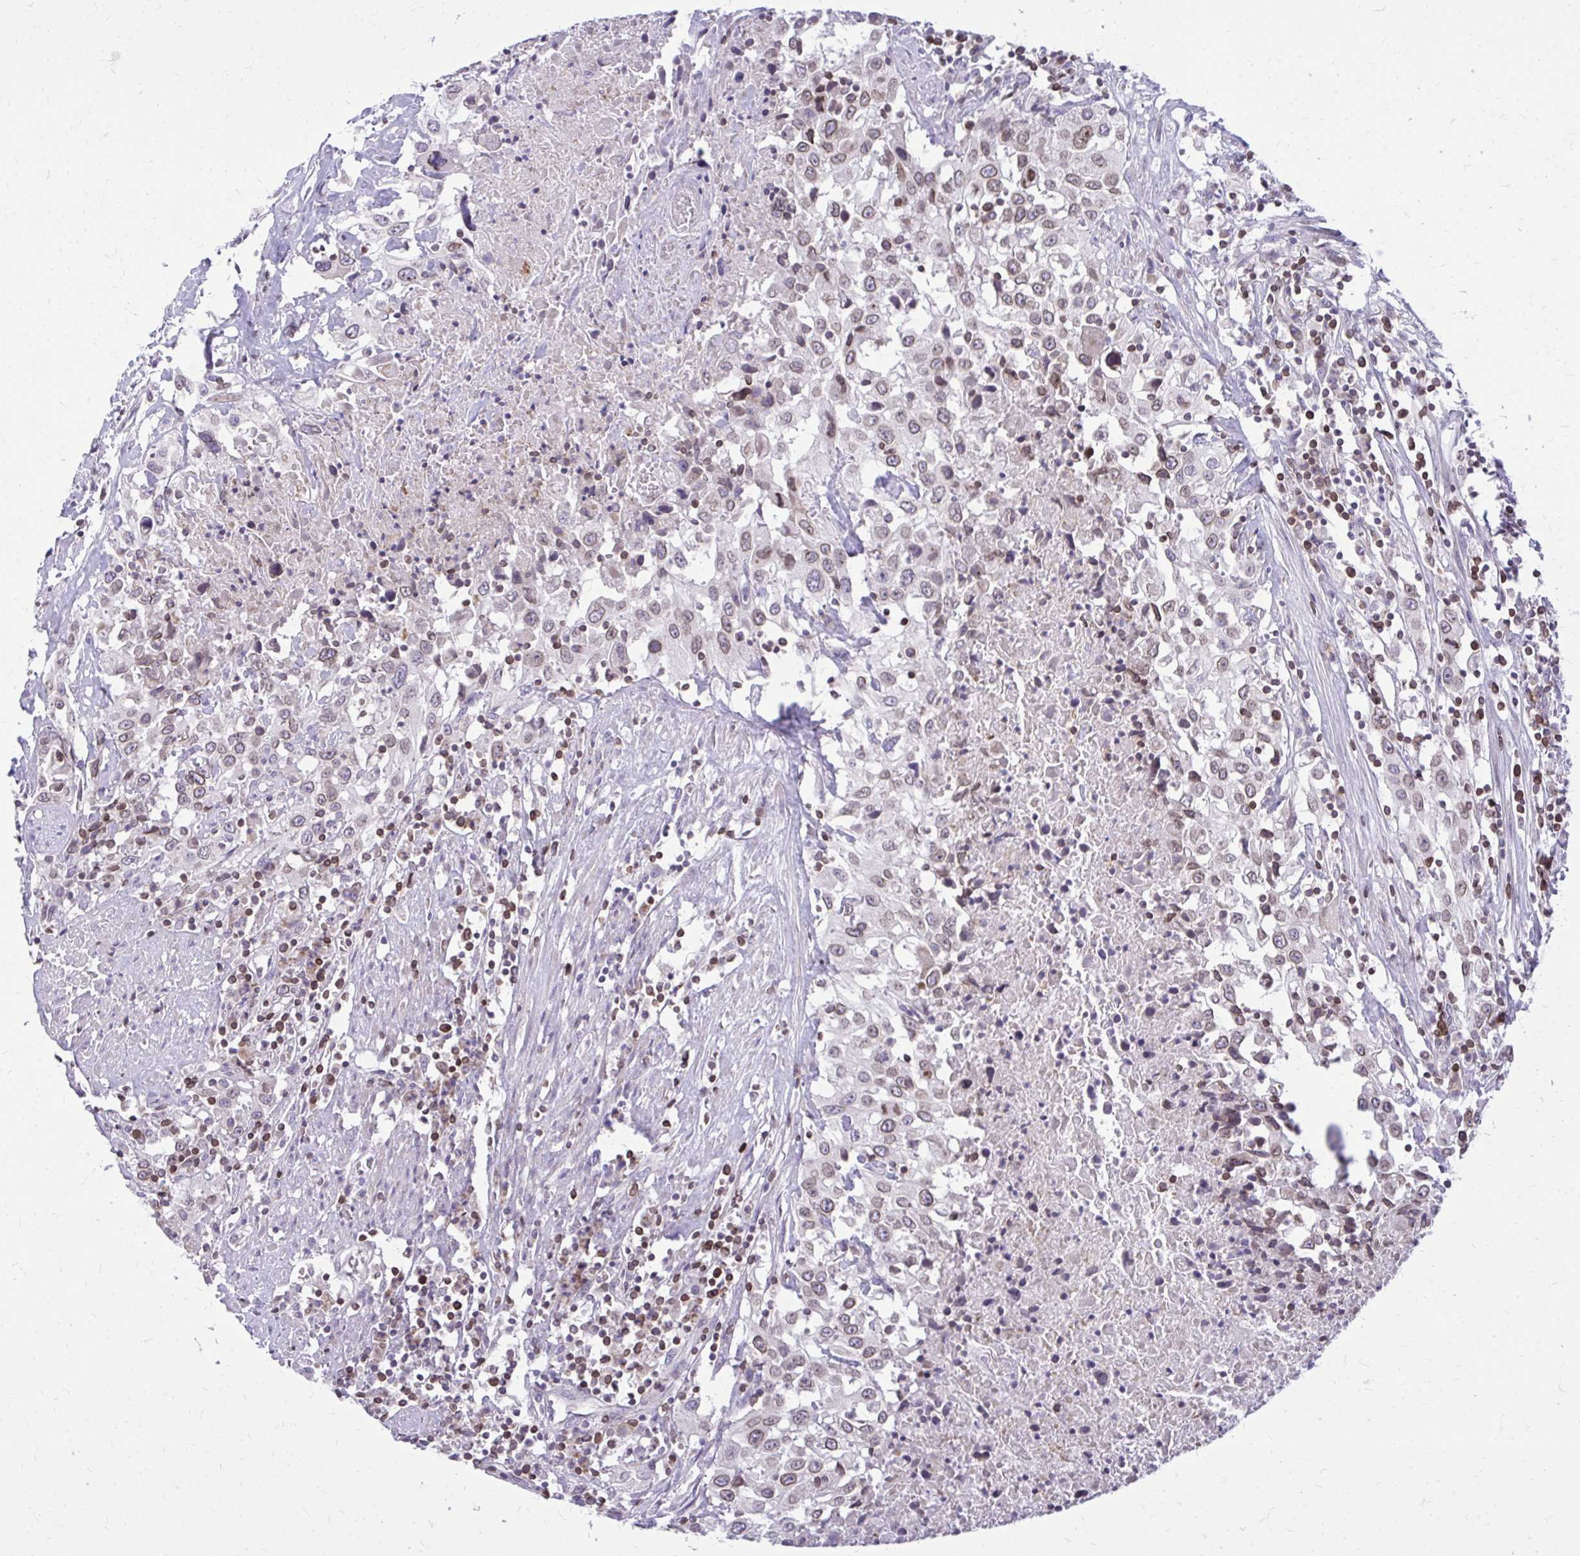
{"staining": {"intensity": "weak", "quantity": ">75%", "location": "cytoplasmic/membranous,nuclear"}, "tissue": "urothelial cancer", "cell_type": "Tumor cells", "image_type": "cancer", "snomed": [{"axis": "morphology", "description": "Urothelial carcinoma, High grade"}, {"axis": "topography", "description": "Urinary bladder"}], "caption": "There is low levels of weak cytoplasmic/membranous and nuclear staining in tumor cells of urothelial carcinoma (high-grade), as demonstrated by immunohistochemical staining (brown color).", "gene": "RPS6KA2", "patient": {"sex": "male", "age": 61}}